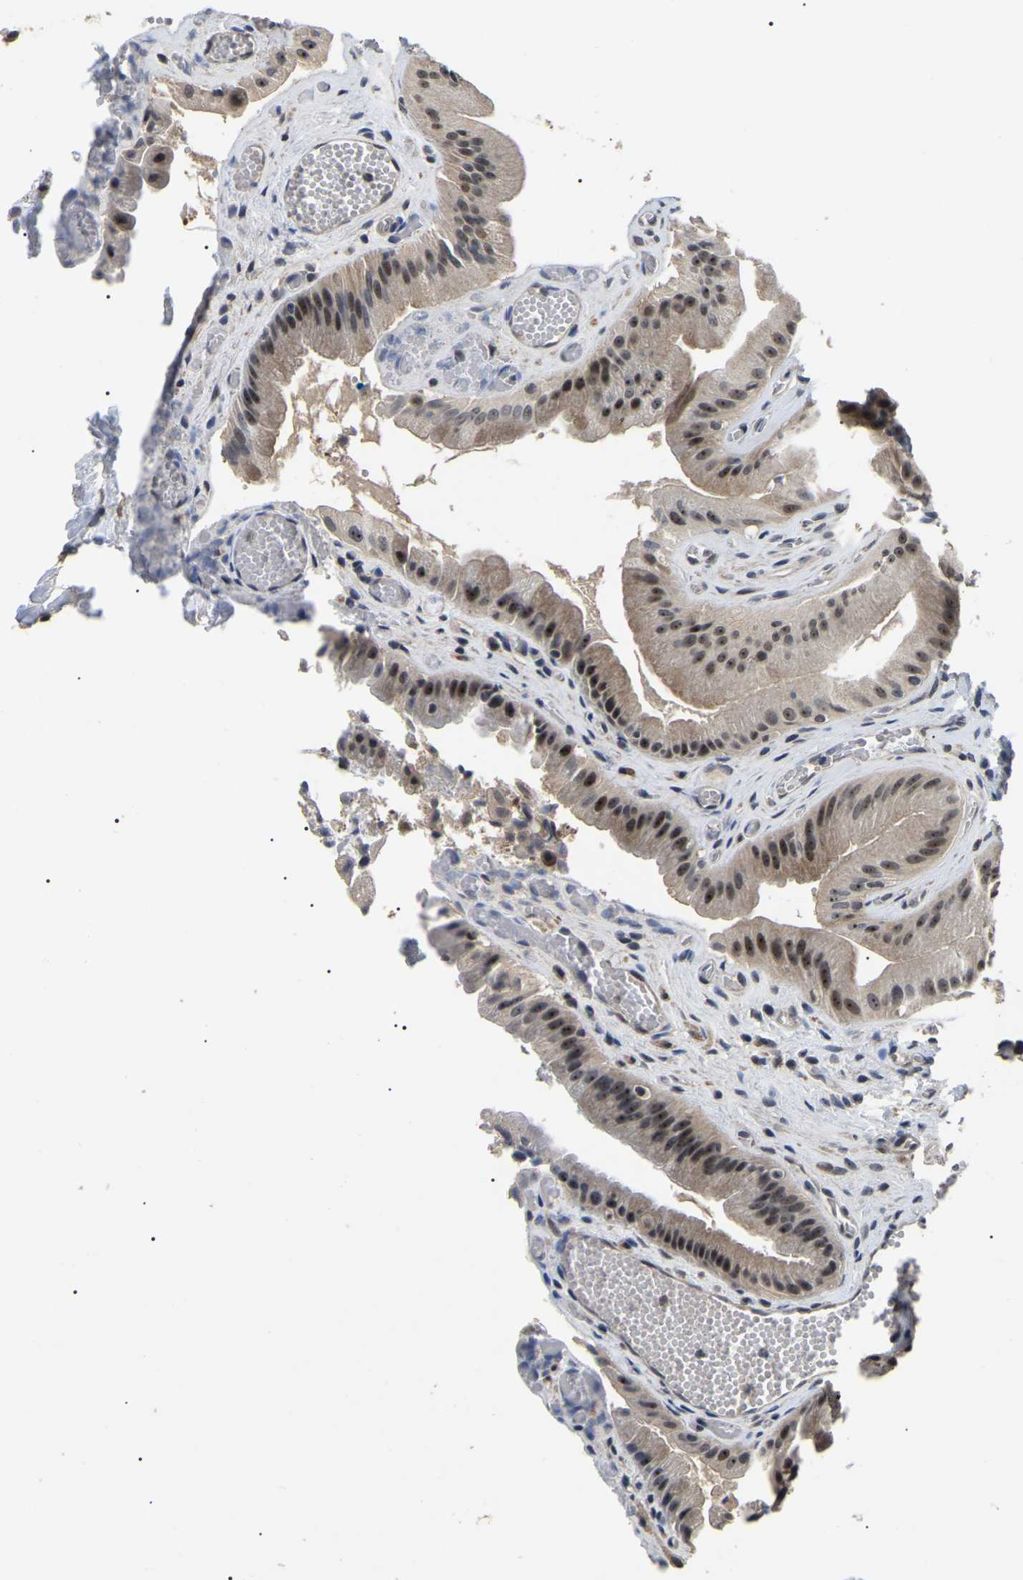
{"staining": {"intensity": "moderate", "quantity": ">75%", "location": "nuclear"}, "tissue": "gallbladder", "cell_type": "Glandular cells", "image_type": "normal", "snomed": [{"axis": "morphology", "description": "Normal tissue, NOS"}, {"axis": "topography", "description": "Gallbladder"}], "caption": "Moderate nuclear positivity is identified in about >75% of glandular cells in normal gallbladder. Nuclei are stained in blue.", "gene": "PPM1E", "patient": {"sex": "male", "age": 49}}